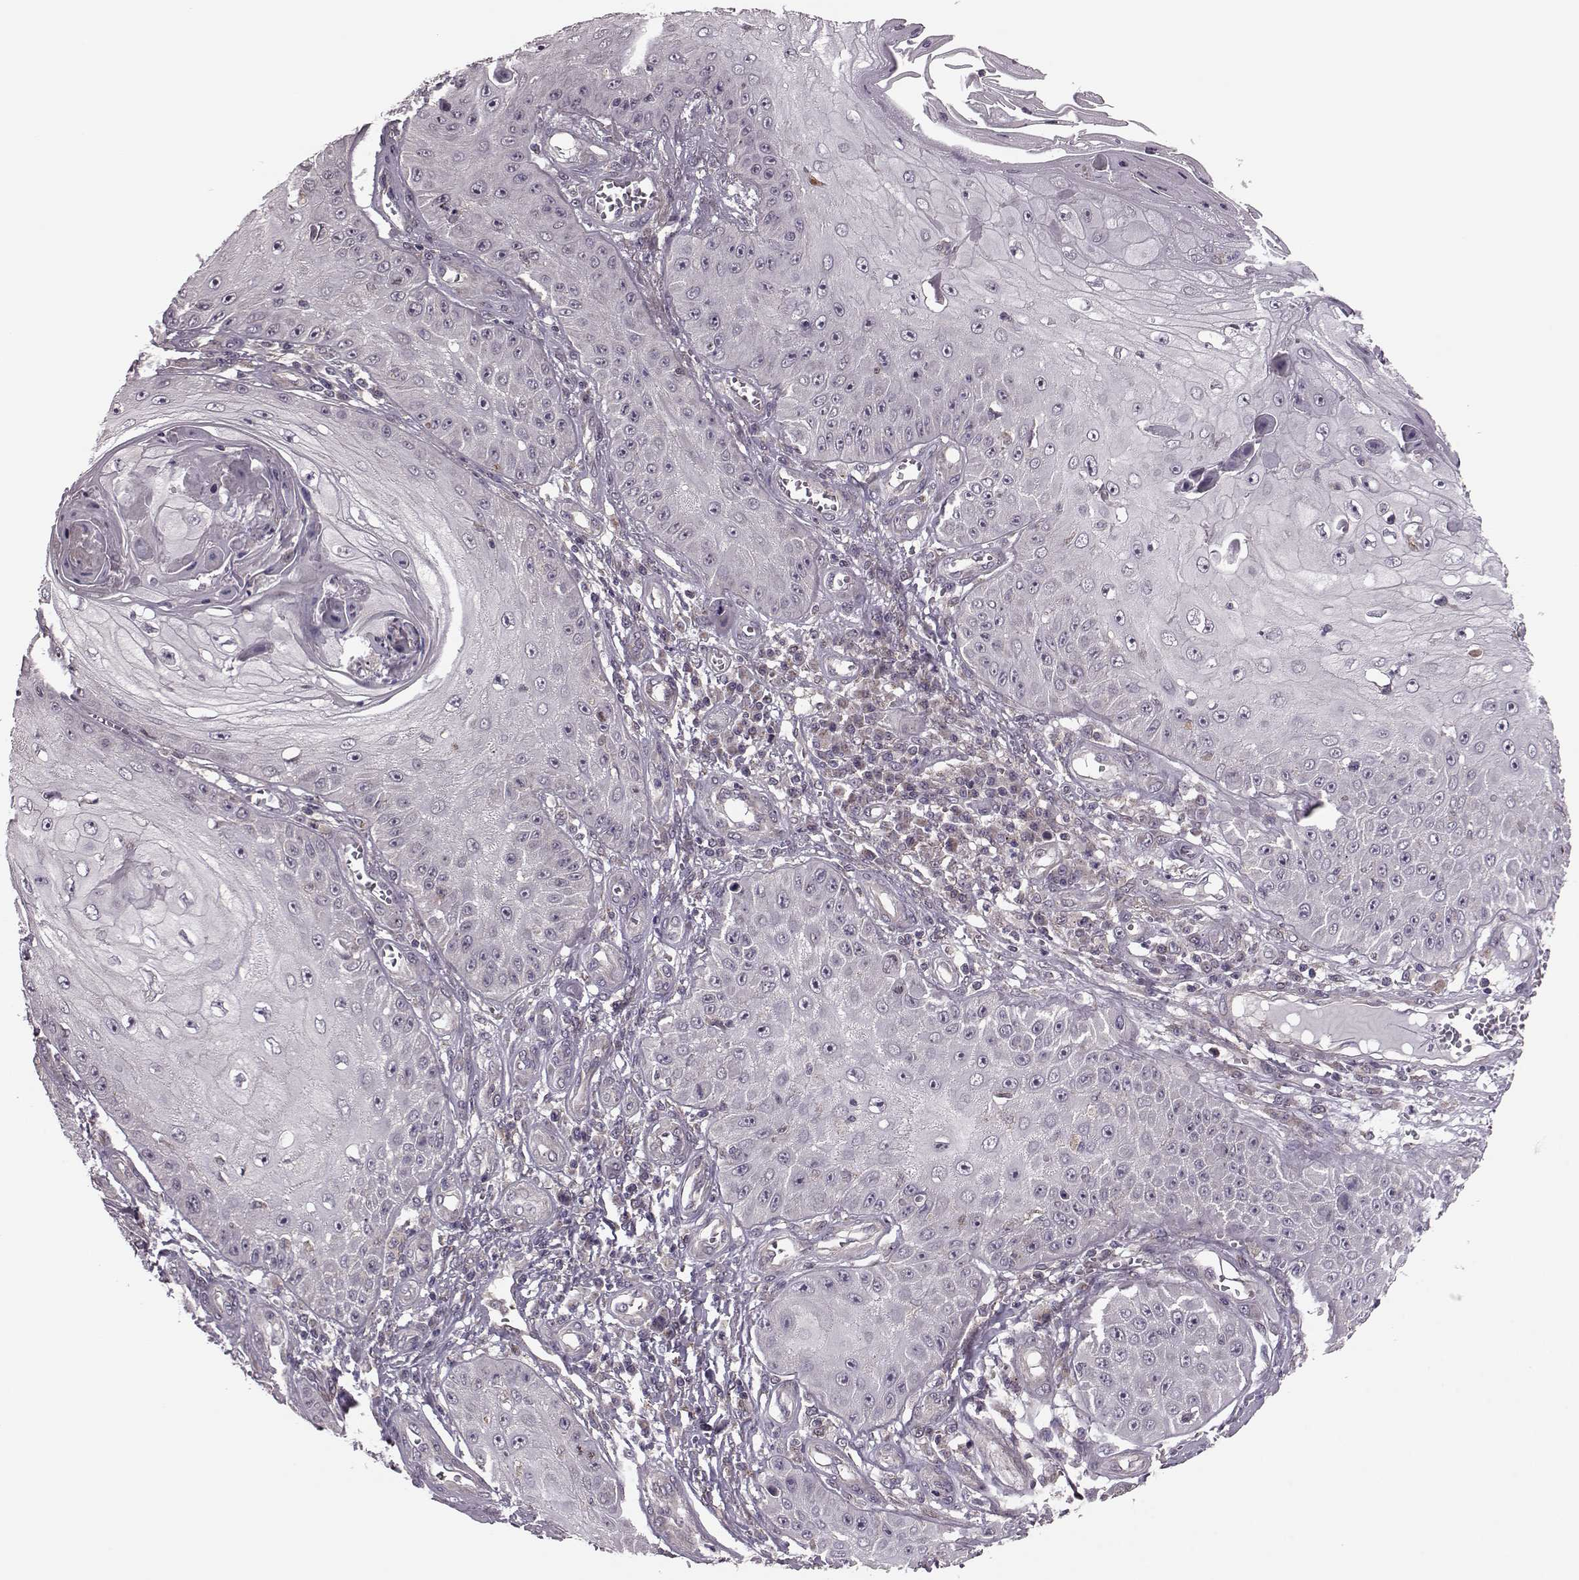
{"staining": {"intensity": "negative", "quantity": "none", "location": "none"}, "tissue": "skin cancer", "cell_type": "Tumor cells", "image_type": "cancer", "snomed": [{"axis": "morphology", "description": "Squamous cell carcinoma, NOS"}, {"axis": "topography", "description": "Skin"}], "caption": "Human skin squamous cell carcinoma stained for a protein using IHC demonstrates no staining in tumor cells.", "gene": "FNIP2", "patient": {"sex": "male", "age": 70}}